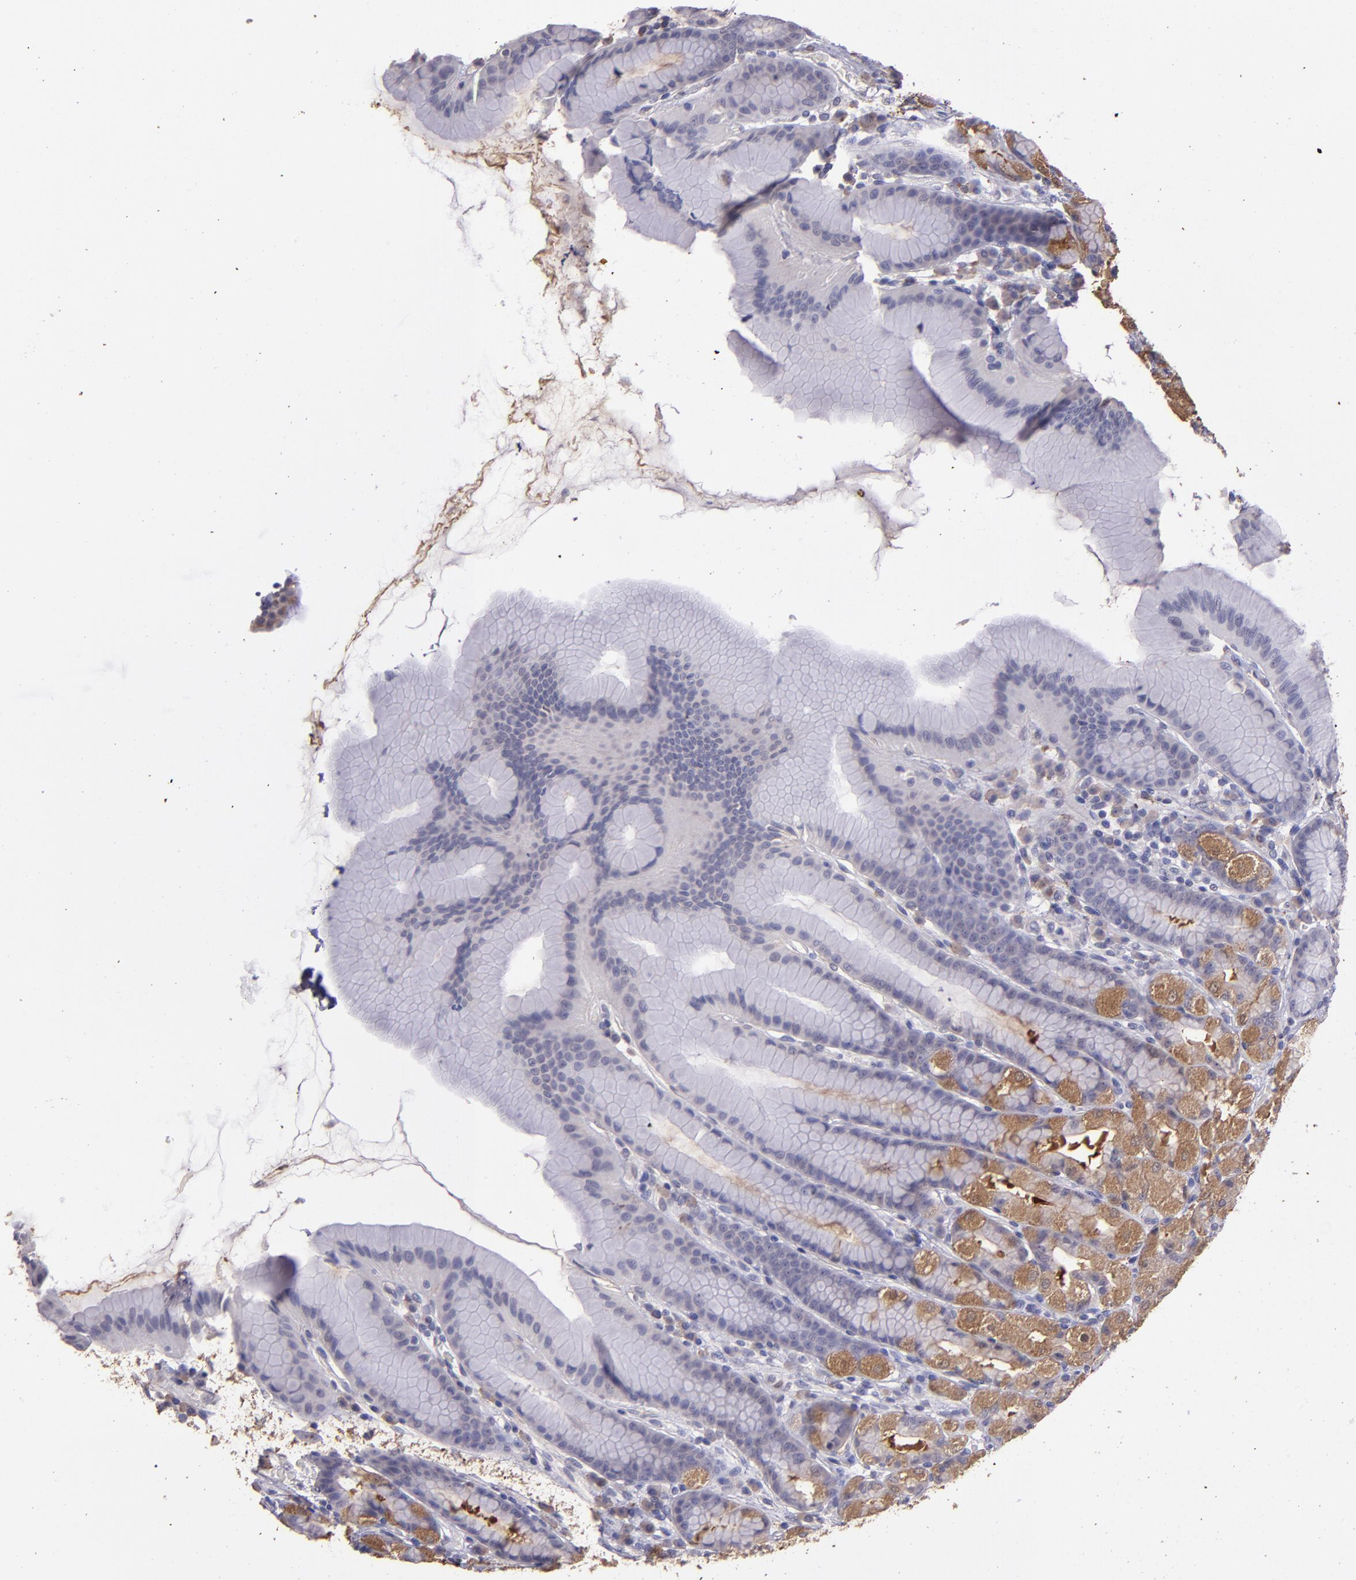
{"staining": {"intensity": "moderate", "quantity": "25%-75%", "location": "cytoplasmic/membranous"}, "tissue": "stomach", "cell_type": "Glandular cells", "image_type": "normal", "snomed": [{"axis": "morphology", "description": "Normal tissue, NOS"}, {"axis": "topography", "description": "Stomach, upper"}], "caption": "A brown stain highlights moderate cytoplasmic/membranous staining of a protein in glandular cells of normal human stomach. Nuclei are stained in blue.", "gene": "PAPPA", "patient": {"sex": "male", "age": 68}}